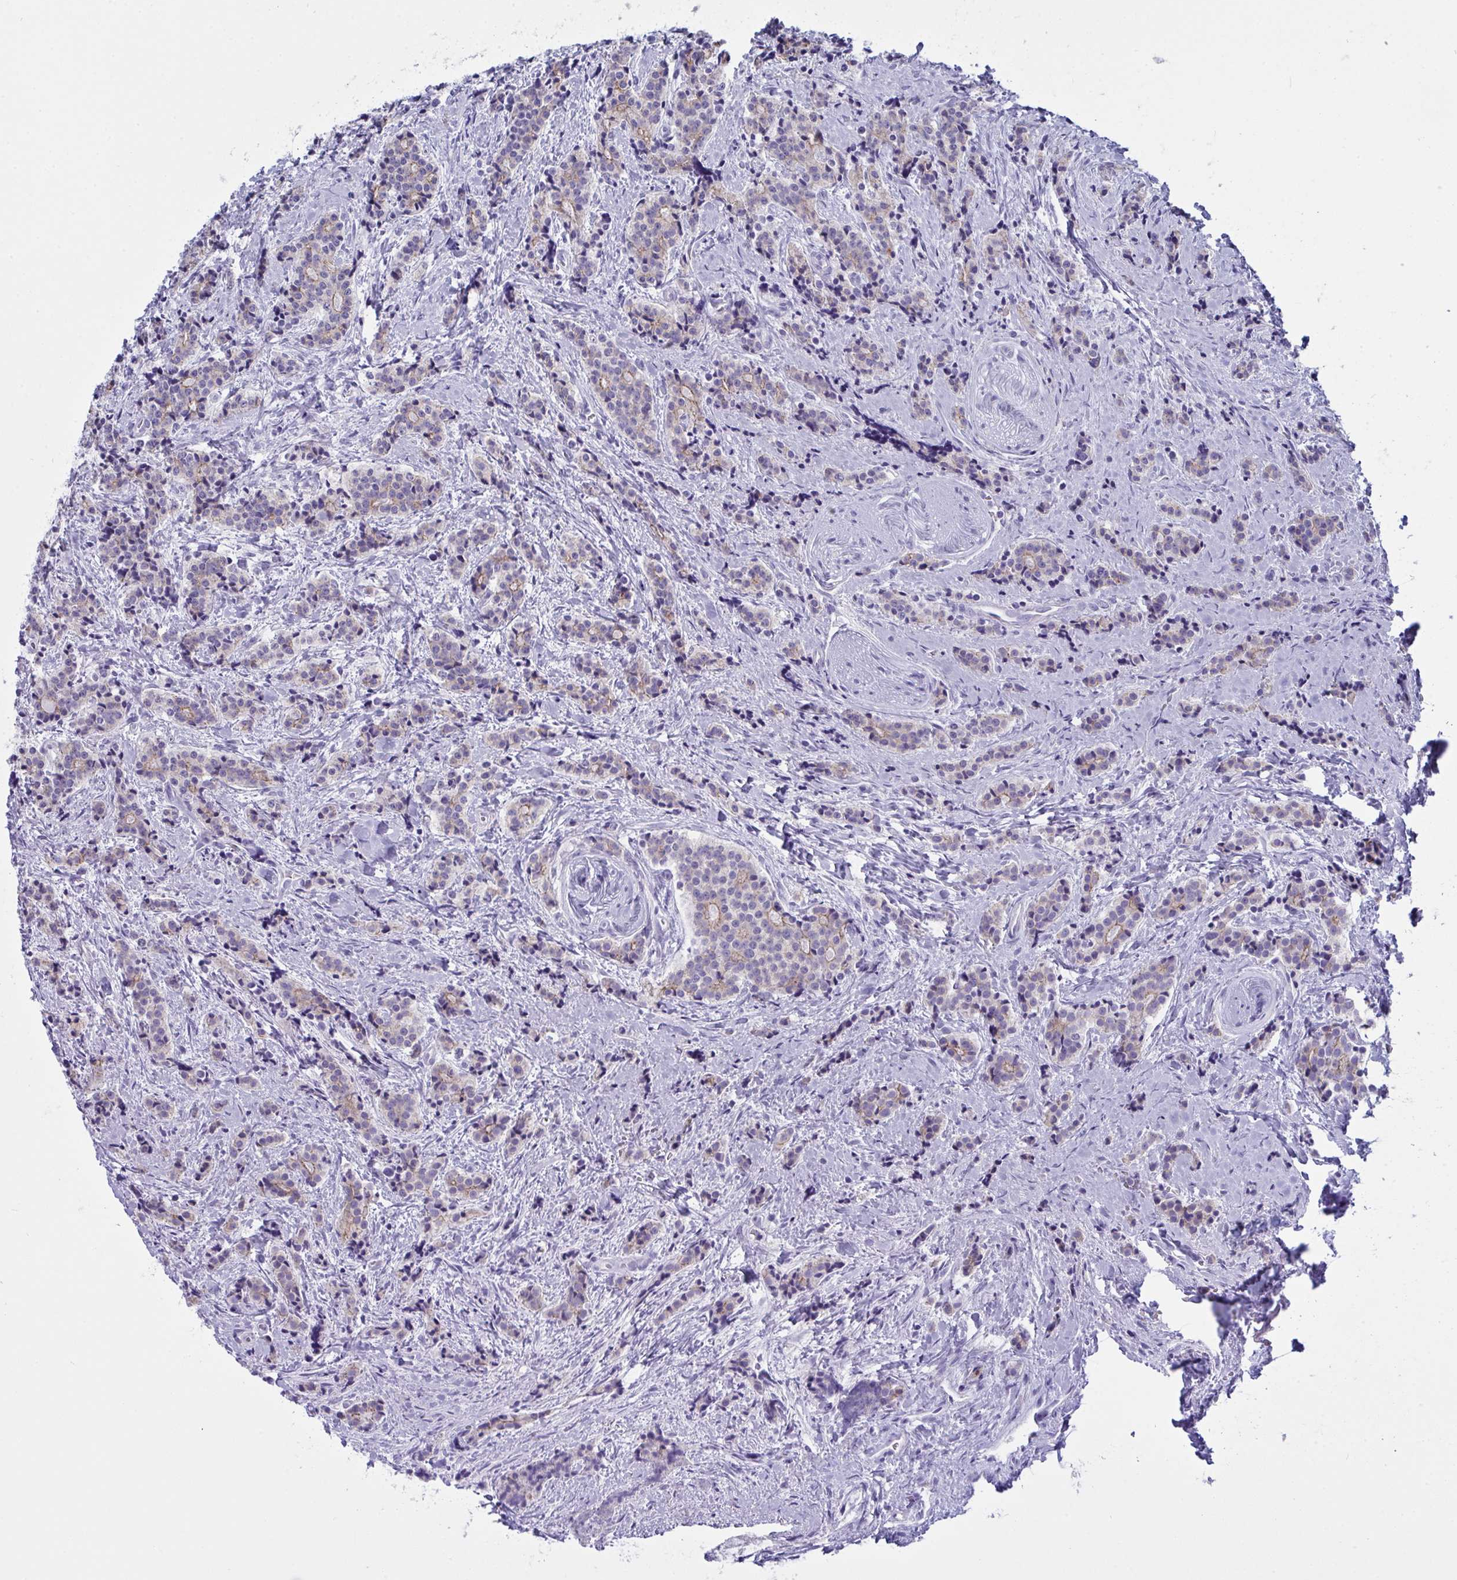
{"staining": {"intensity": "weak", "quantity": "<25%", "location": "cytoplasmic/membranous"}, "tissue": "carcinoid", "cell_type": "Tumor cells", "image_type": "cancer", "snomed": [{"axis": "morphology", "description": "Carcinoid, malignant, NOS"}, {"axis": "topography", "description": "Small intestine"}], "caption": "A micrograph of carcinoid stained for a protein reveals no brown staining in tumor cells.", "gene": "GLB1L2", "patient": {"sex": "female", "age": 73}}